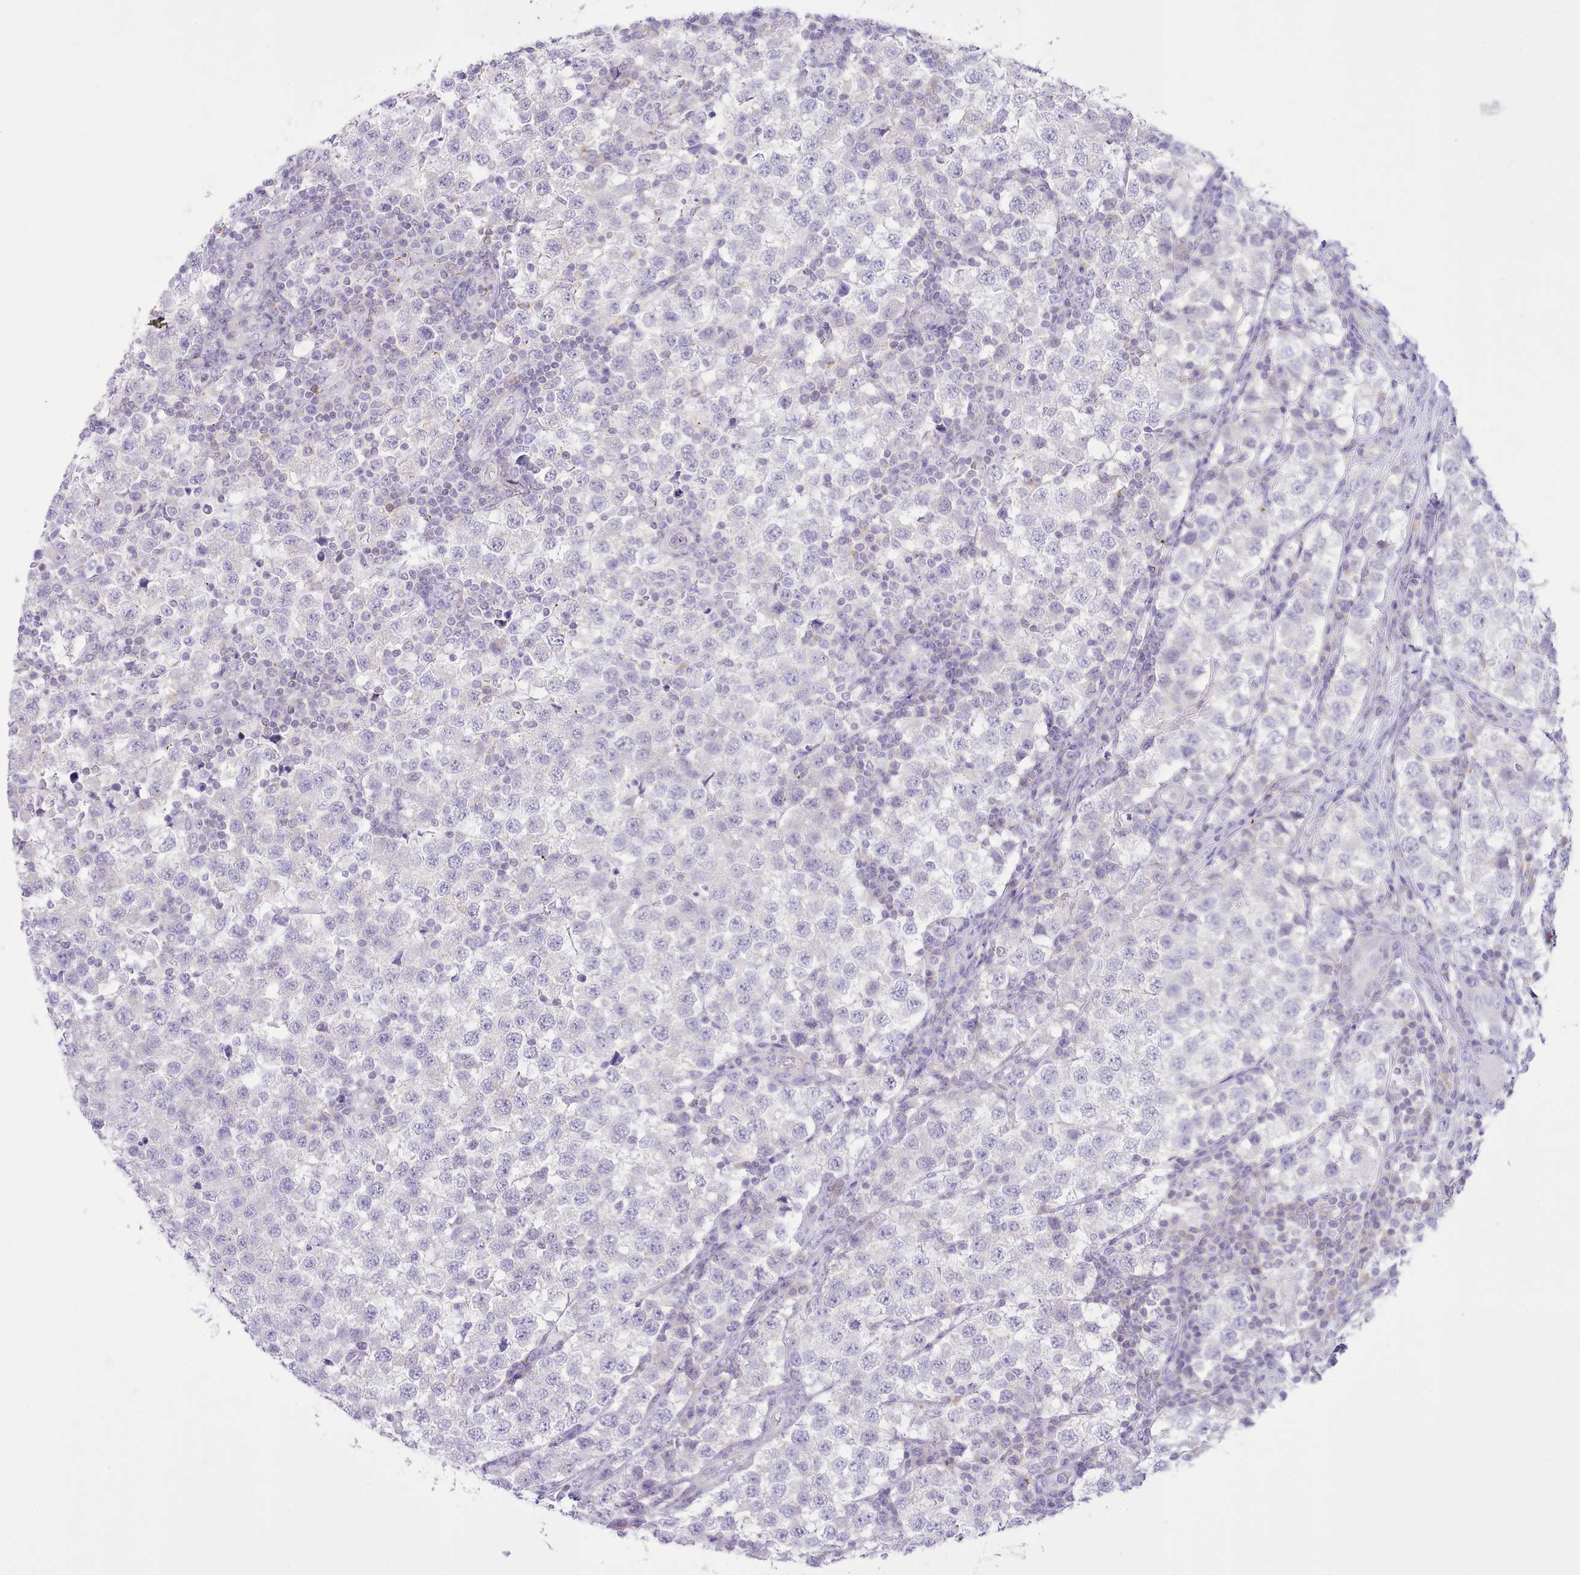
{"staining": {"intensity": "negative", "quantity": "none", "location": "none"}, "tissue": "testis cancer", "cell_type": "Tumor cells", "image_type": "cancer", "snomed": [{"axis": "morphology", "description": "Seminoma, NOS"}, {"axis": "topography", "description": "Testis"}], "caption": "High power microscopy photomicrograph of an immunohistochemistry (IHC) image of testis cancer, revealing no significant positivity in tumor cells. The staining was performed using DAB to visualize the protein expression in brown, while the nuclei were stained in blue with hematoxylin (Magnification: 20x).", "gene": "MDFI", "patient": {"sex": "male", "age": 34}}